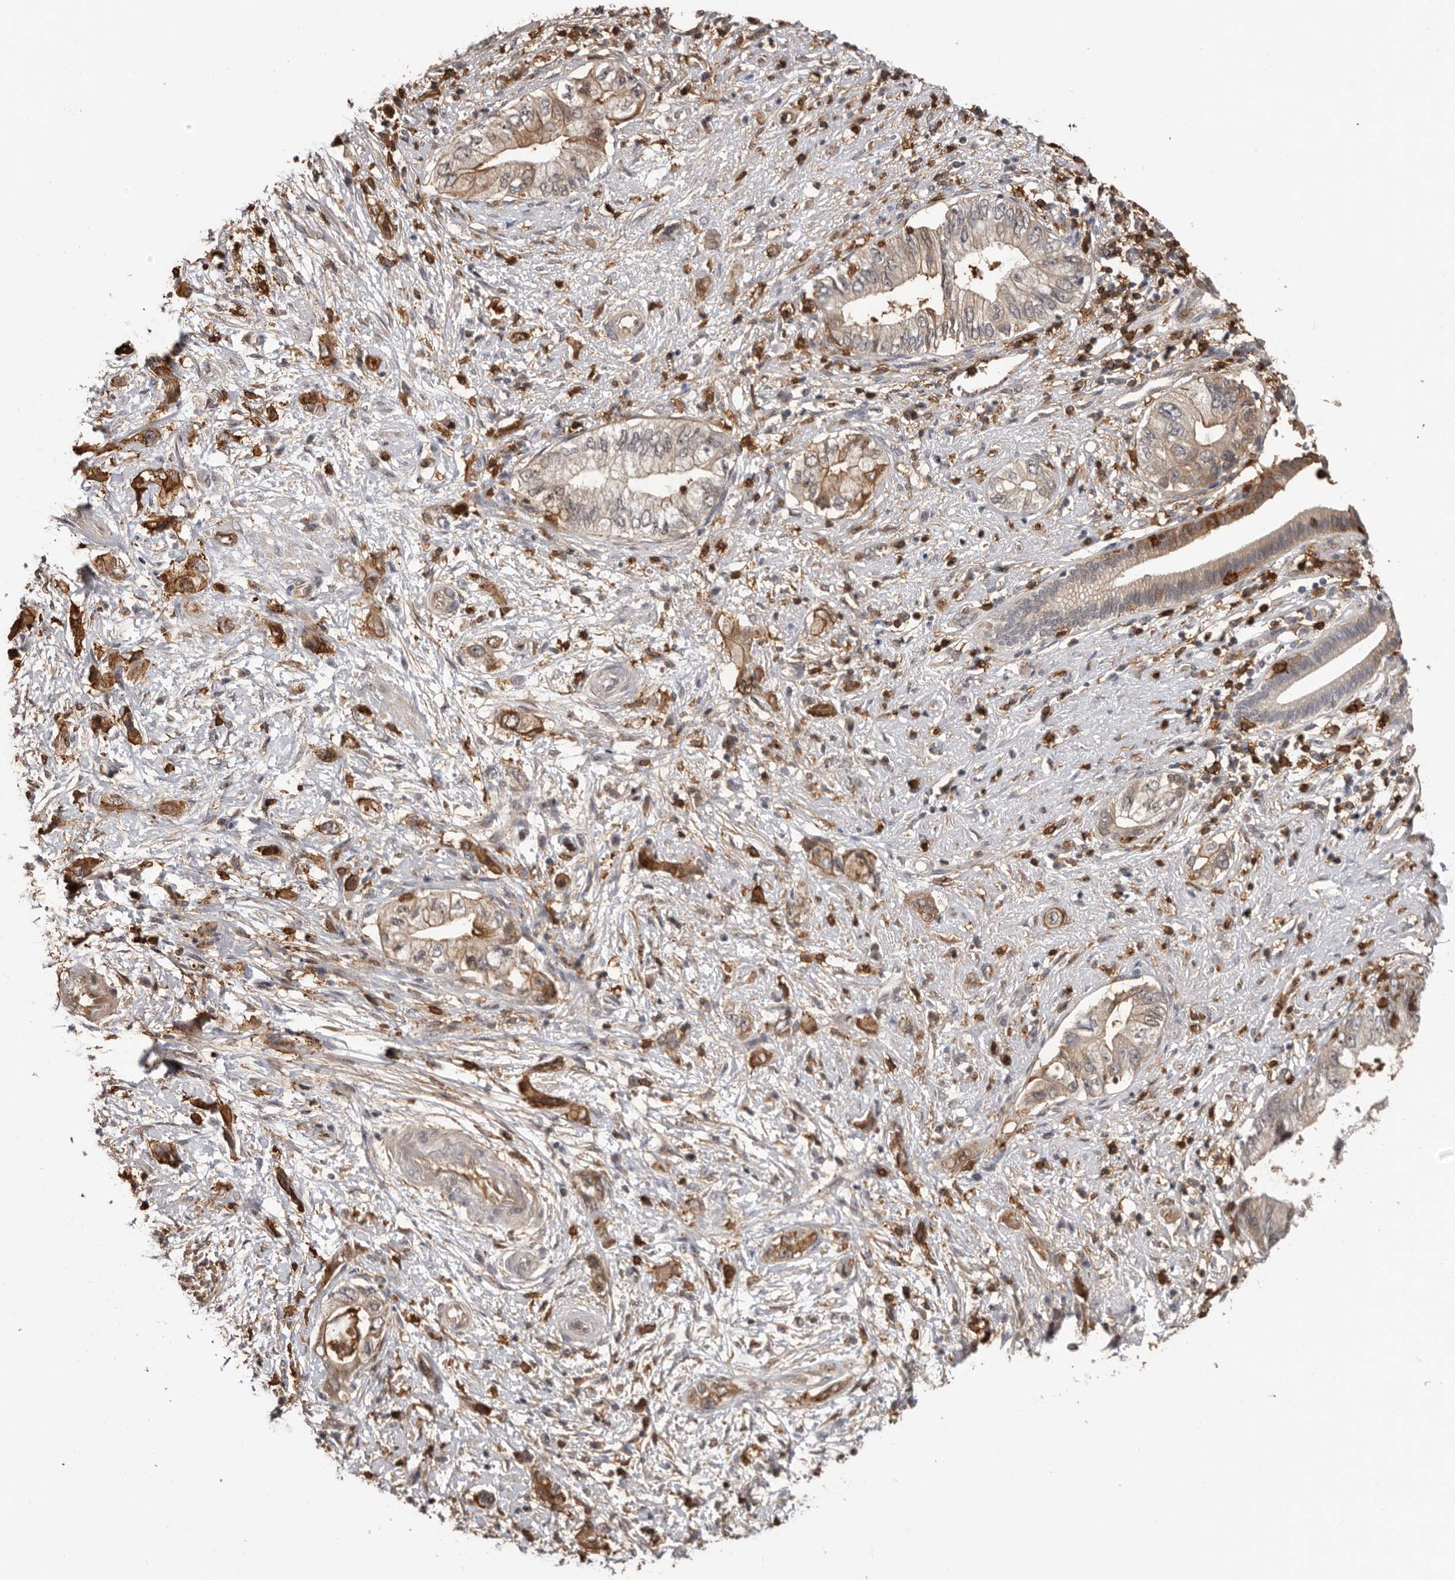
{"staining": {"intensity": "moderate", "quantity": "25%-75%", "location": "cytoplasmic/membranous,nuclear"}, "tissue": "pancreatic cancer", "cell_type": "Tumor cells", "image_type": "cancer", "snomed": [{"axis": "morphology", "description": "Adenocarcinoma, NOS"}, {"axis": "topography", "description": "Pancreas"}], "caption": "Tumor cells display medium levels of moderate cytoplasmic/membranous and nuclear expression in about 25%-75% of cells in human pancreatic cancer.", "gene": "PRR12", "patient": {"sex": "female", "age": 73}}